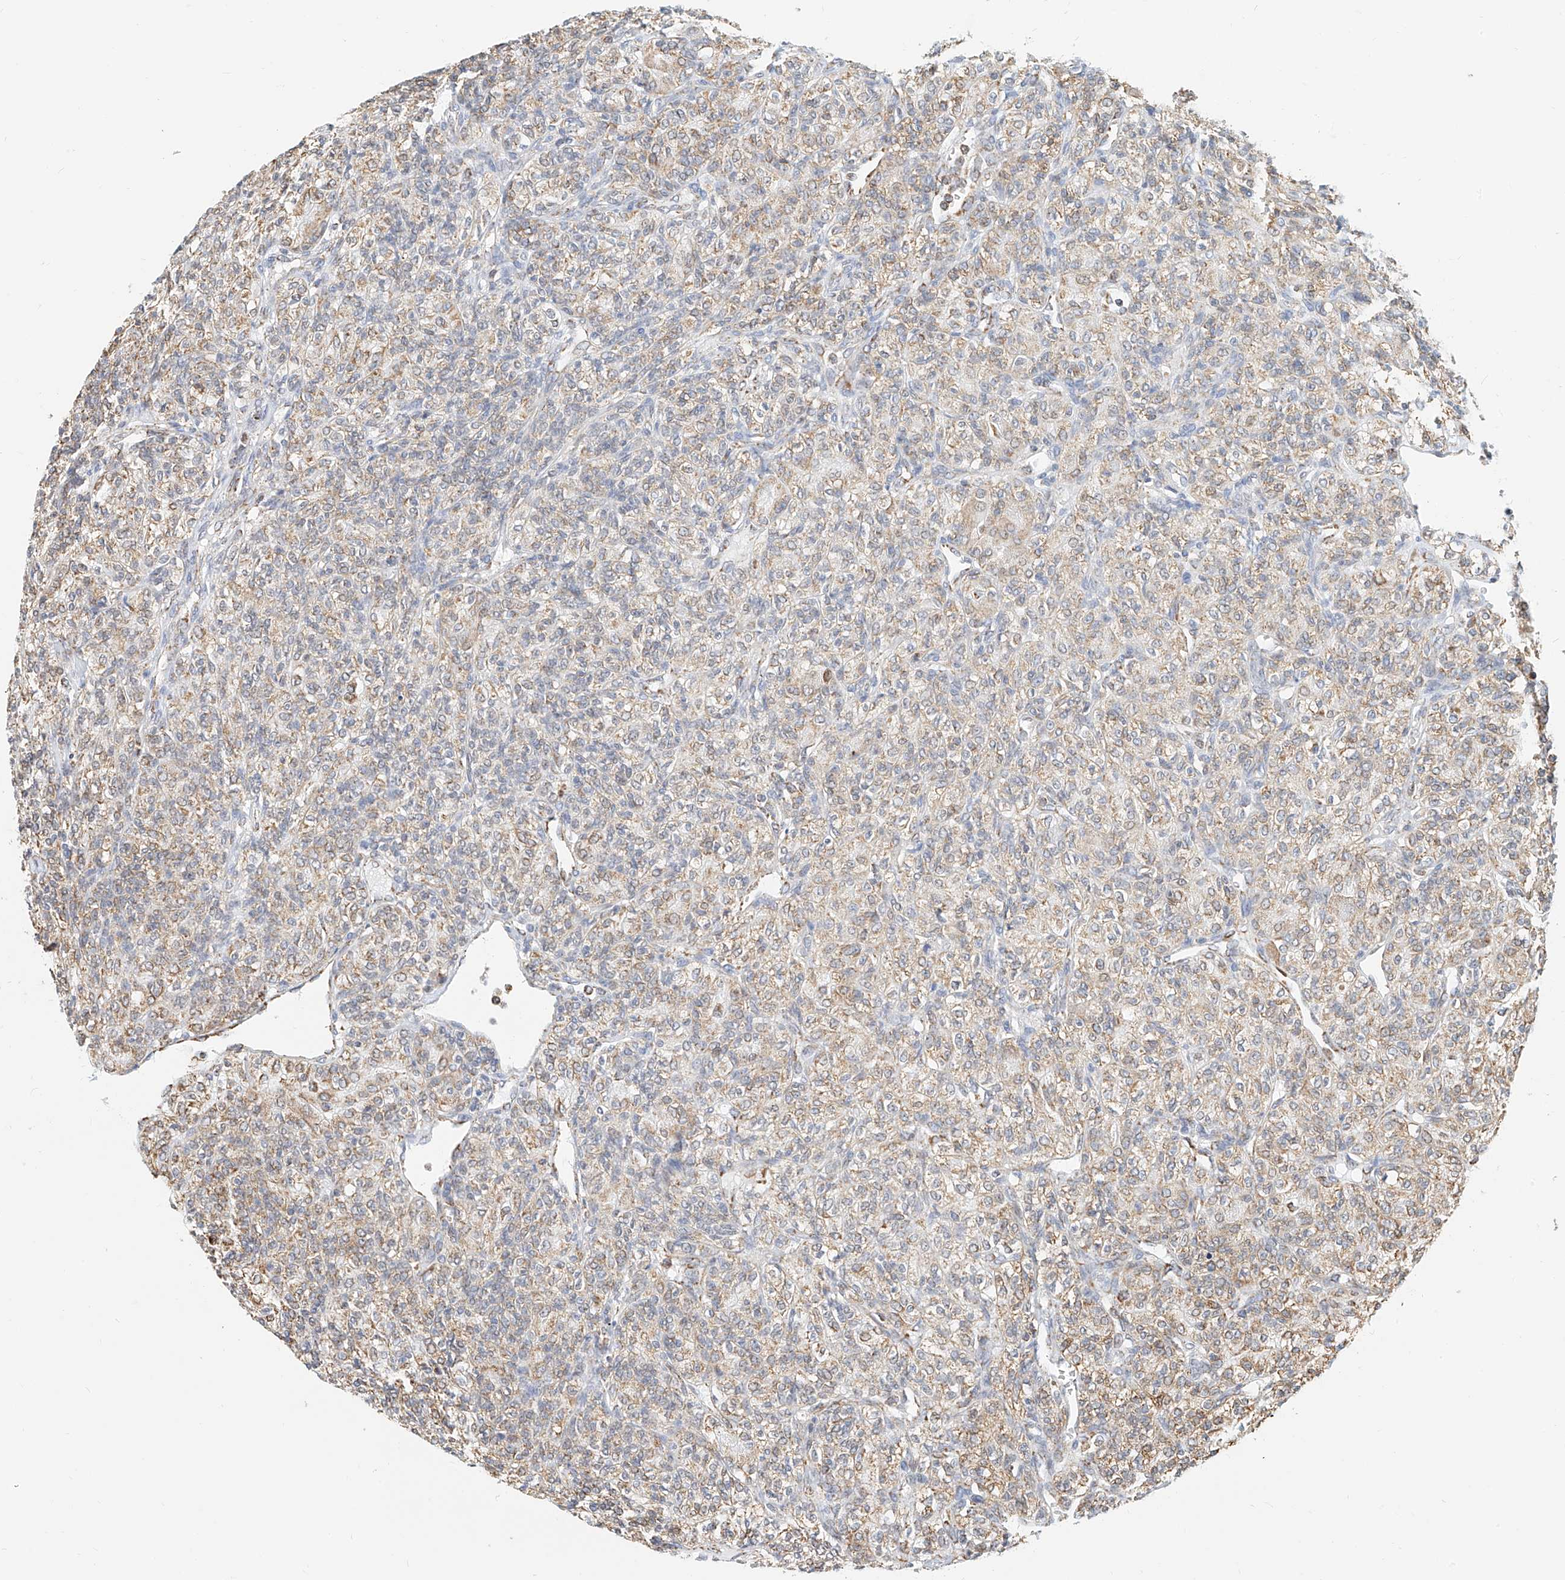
{"staining": {"intensity": "weak", "quantity": ">75%", "location": "cytoplasmic/membranous"}, "tissue": "renal cancer", "cell_type": "Tumor cells", "image_type": "cancer", "snomed": [{"axis": "morphology", "description": "Adenocarcinoma, NOS"}, {"axis": "topography", "description": "Kidney"}], "caption": "Immunohistochemical staining of human renal cancer shows low levels of weak cytoplasmic/membranous protein positivity in about >75% of tumor cells.", "gene": "NALCN", "patient": {"sex": "male", "age": 77}}